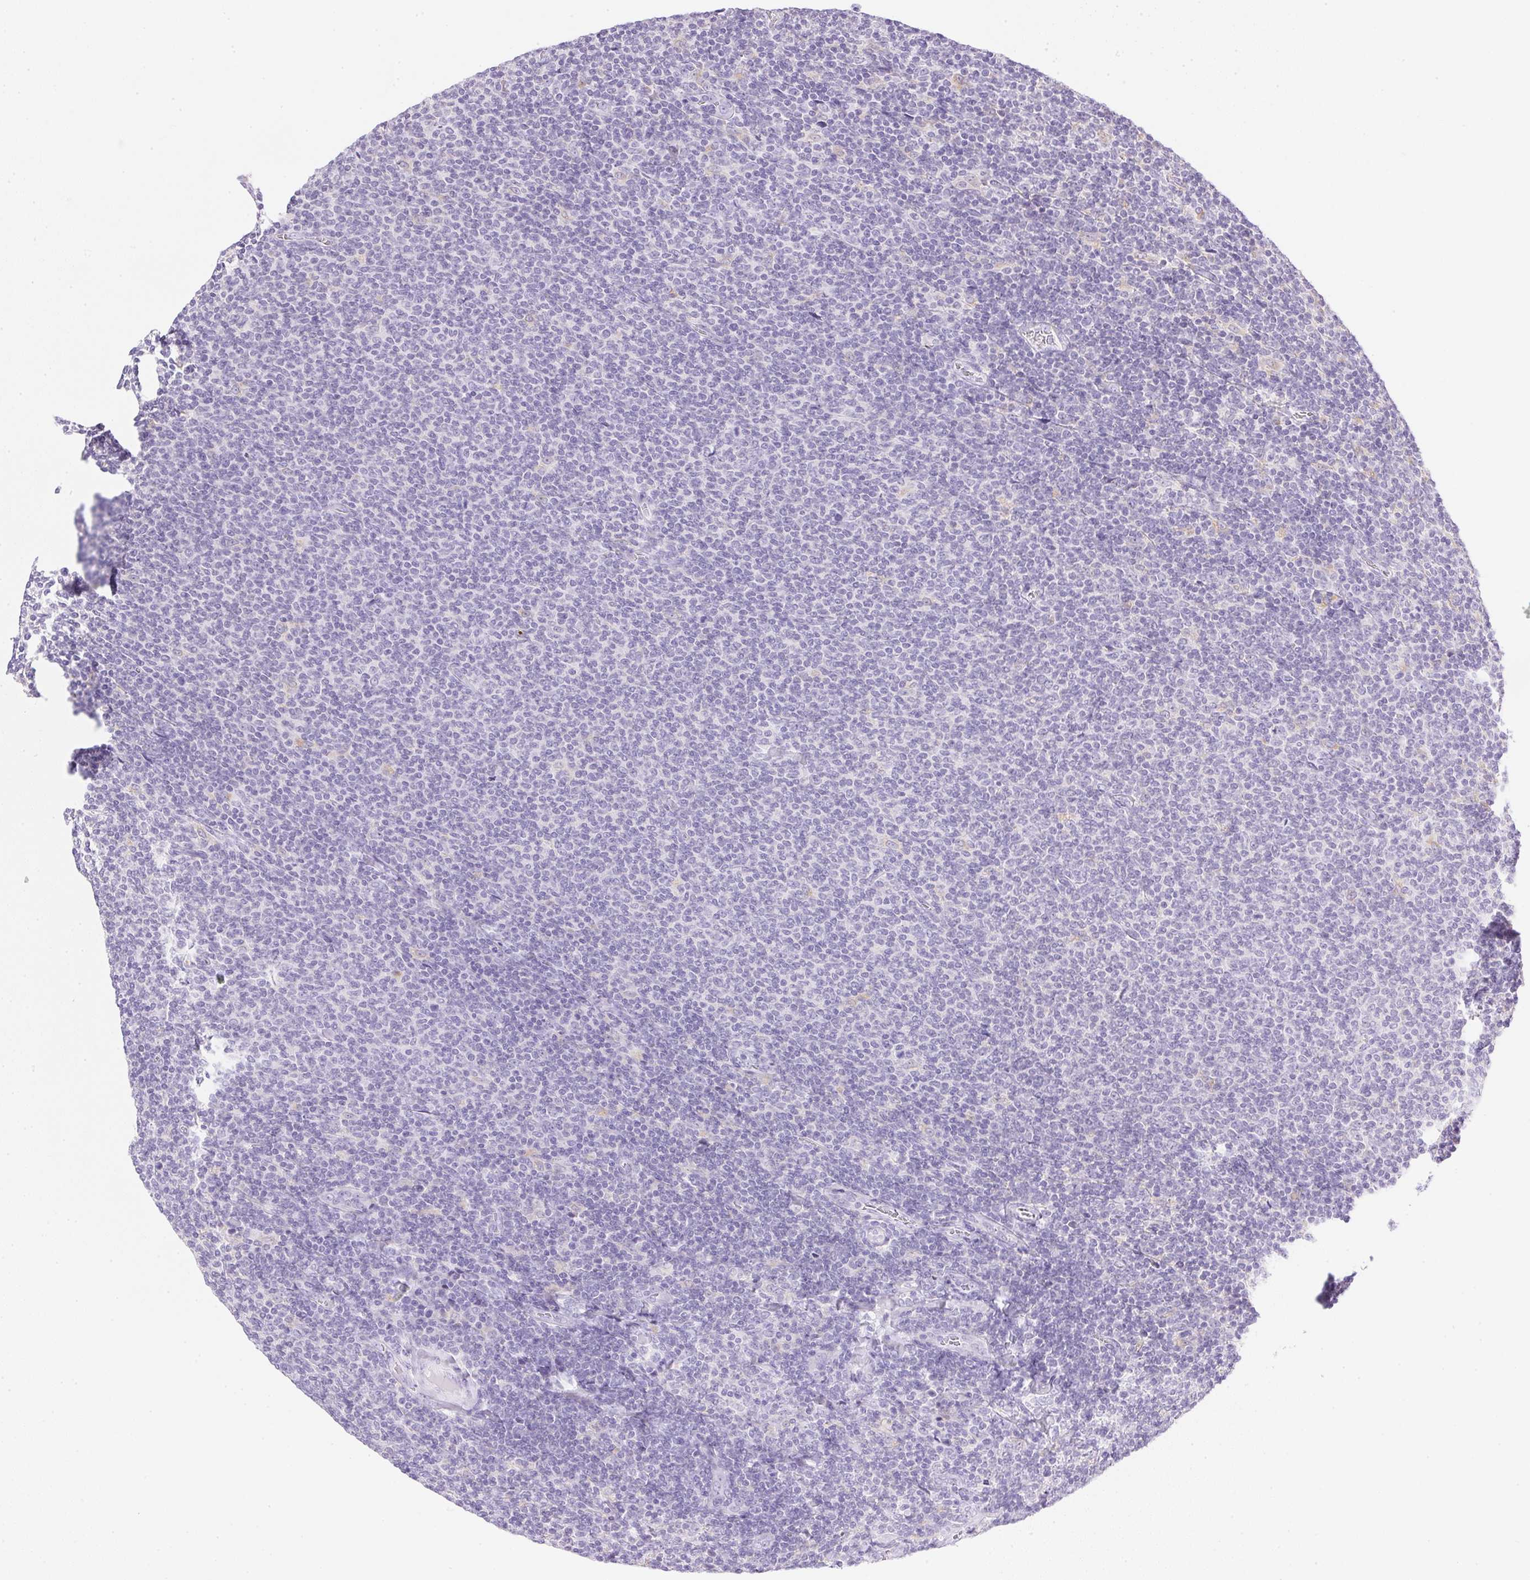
{"staining": {"intensity": "negative", "quantity": "none", "location": "none"}, "tissue": "lymphoma", "cell_type": "Tumor cells", "image_type": "cancer", "snomed": [{"axis": "morphology", "description": "Malignant lymphoma, non-Hodgkin's type, Low grade"}, {"axis": "topography", "description": "Lymph node"}], "caption": "The photomicrograph exhibits no significant positivity in tumor cells of lymphoma.", "gene": "ATP6V1G3", "patient": {"sex": "male", "age": 52}}